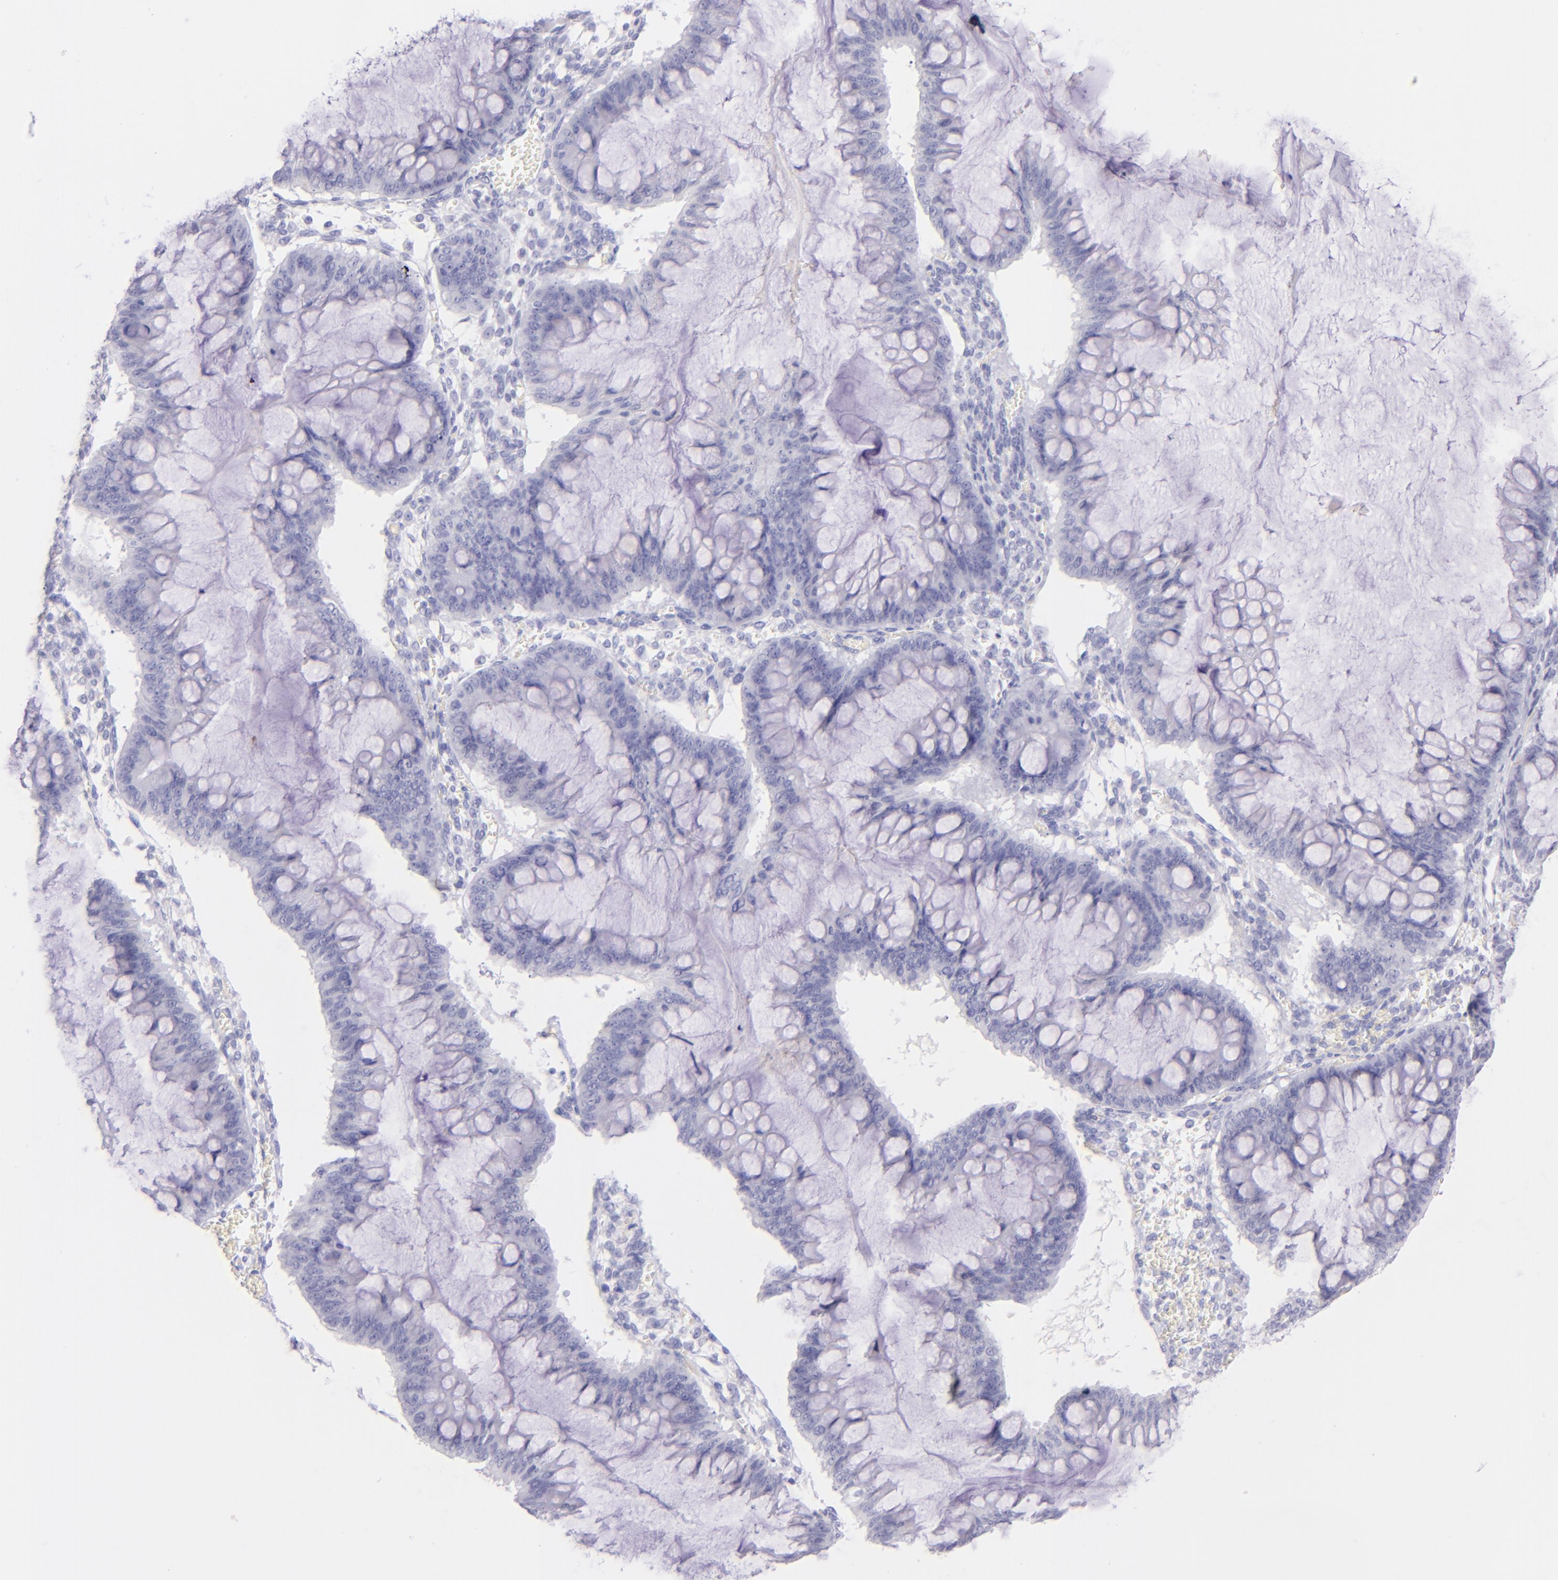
{"staining": {"intensity": "negative", "quantity": "none", "location": "none"}, "tissue": "ovarian cancer", "cell_type": "Tumor cells", "image_type": "cancer", "snomed": [{"axis": "morphology", "description": "Cystadenocarcinoma, mucinous, NOS"}, {"axis": "topography", "description": "Ovary"}], "caption": "Ovarian cancer (mucinous cystadenocarcinoma) stained for a protein using IHC displays no positivity tumor cells.", "gene": "SDC1", "patient": {"sex": "female", "age": 73}}